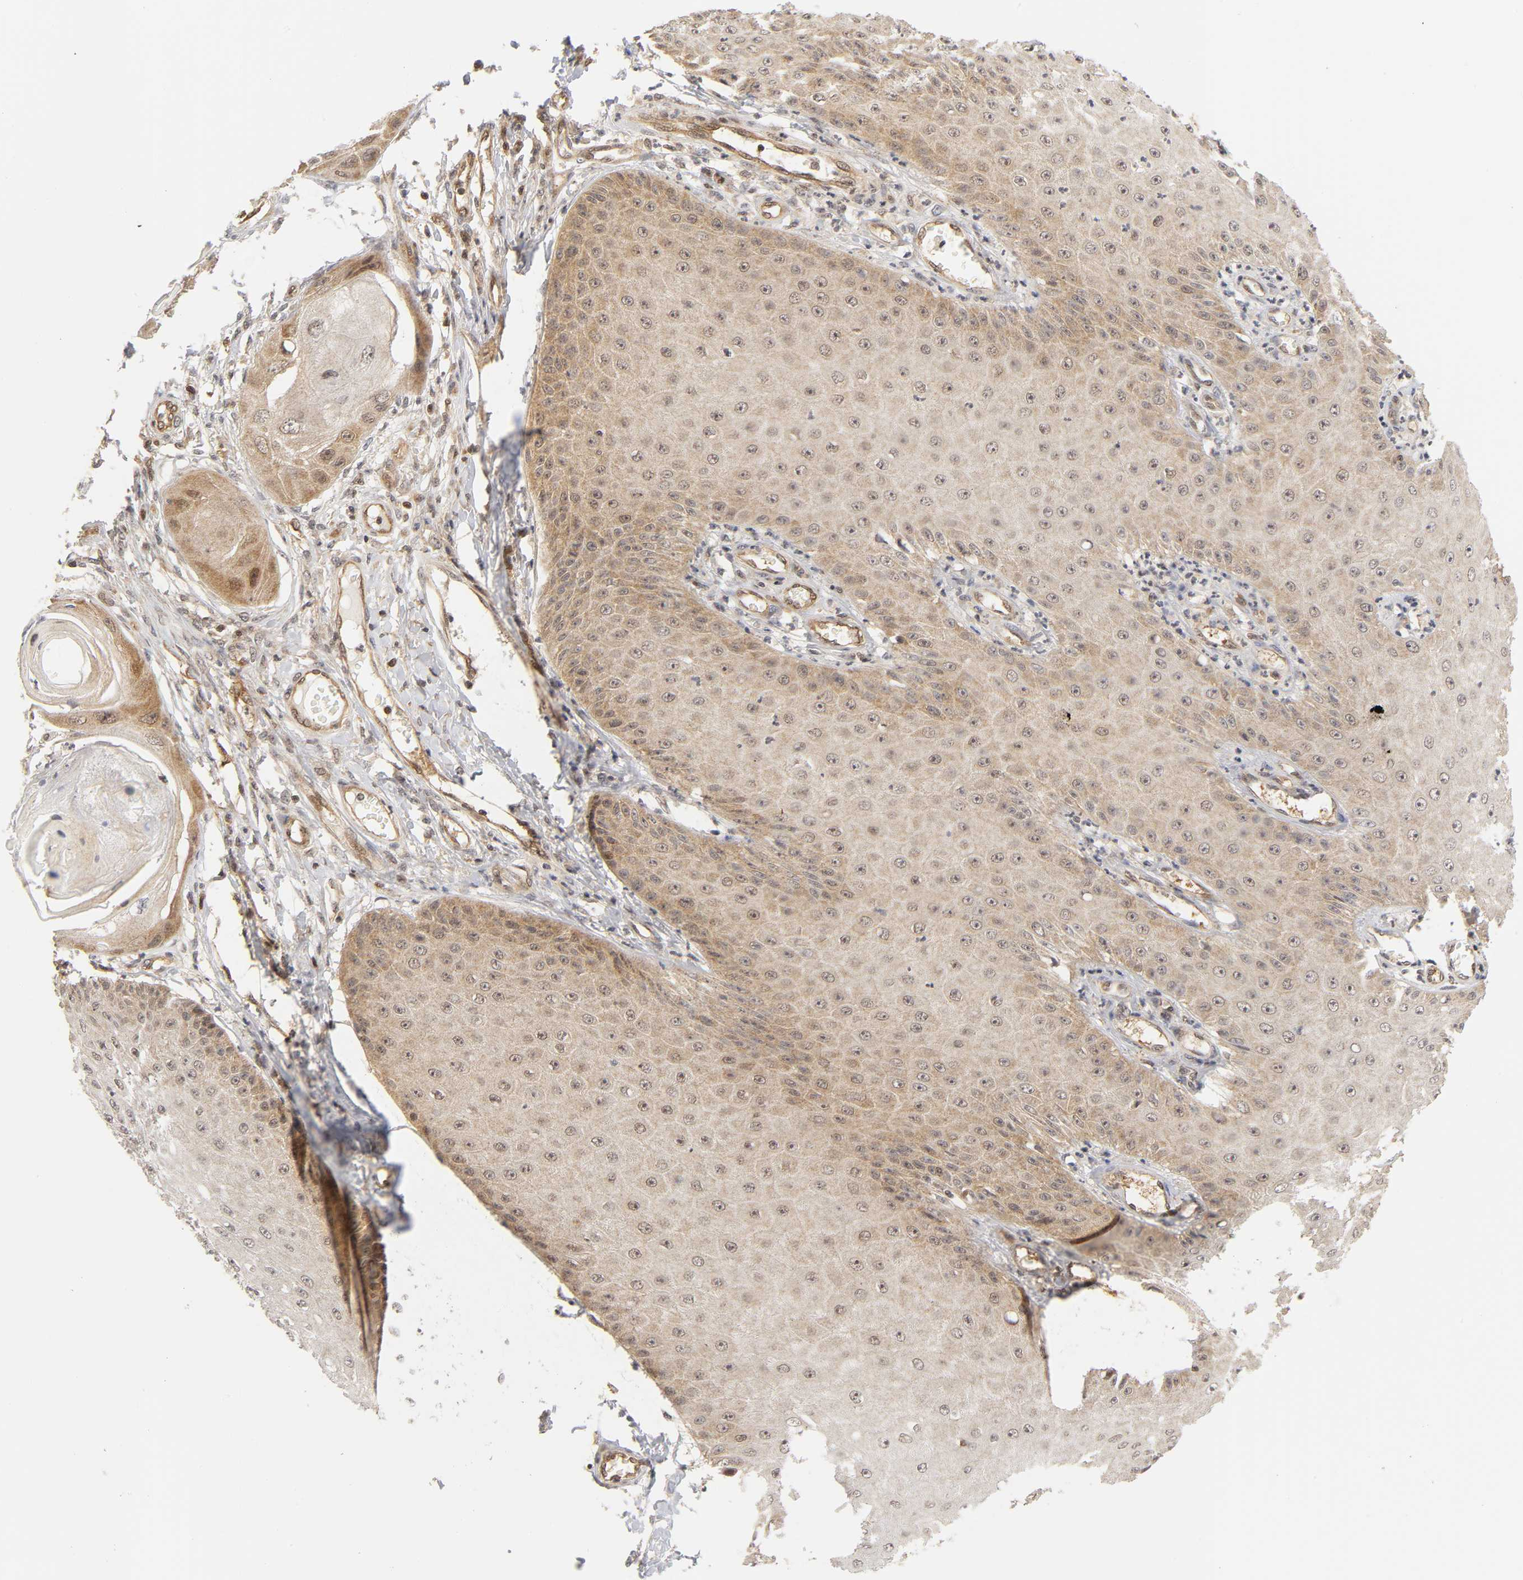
{"staining": {"intensity": "weak", "quantity": ">75%", "location": "cytoplasmic/membranous,nuclear"}, "tissue": "skin cancer", "cell_type": "Tumor cells", "image_type": "cancer", "snomed": [{"axis": "morphology", "description": "Squamous cell carcinoma, NOS"}, {"axis": "topography", "description": "Skin"}], "caption": "Skin cancer stained with IHC displays weak cytoplasmic/membranous and nuclear expression in about >75% of tumor cells.", "gene": "CDC37", "patient": {"sex": "female", "age": 40}}